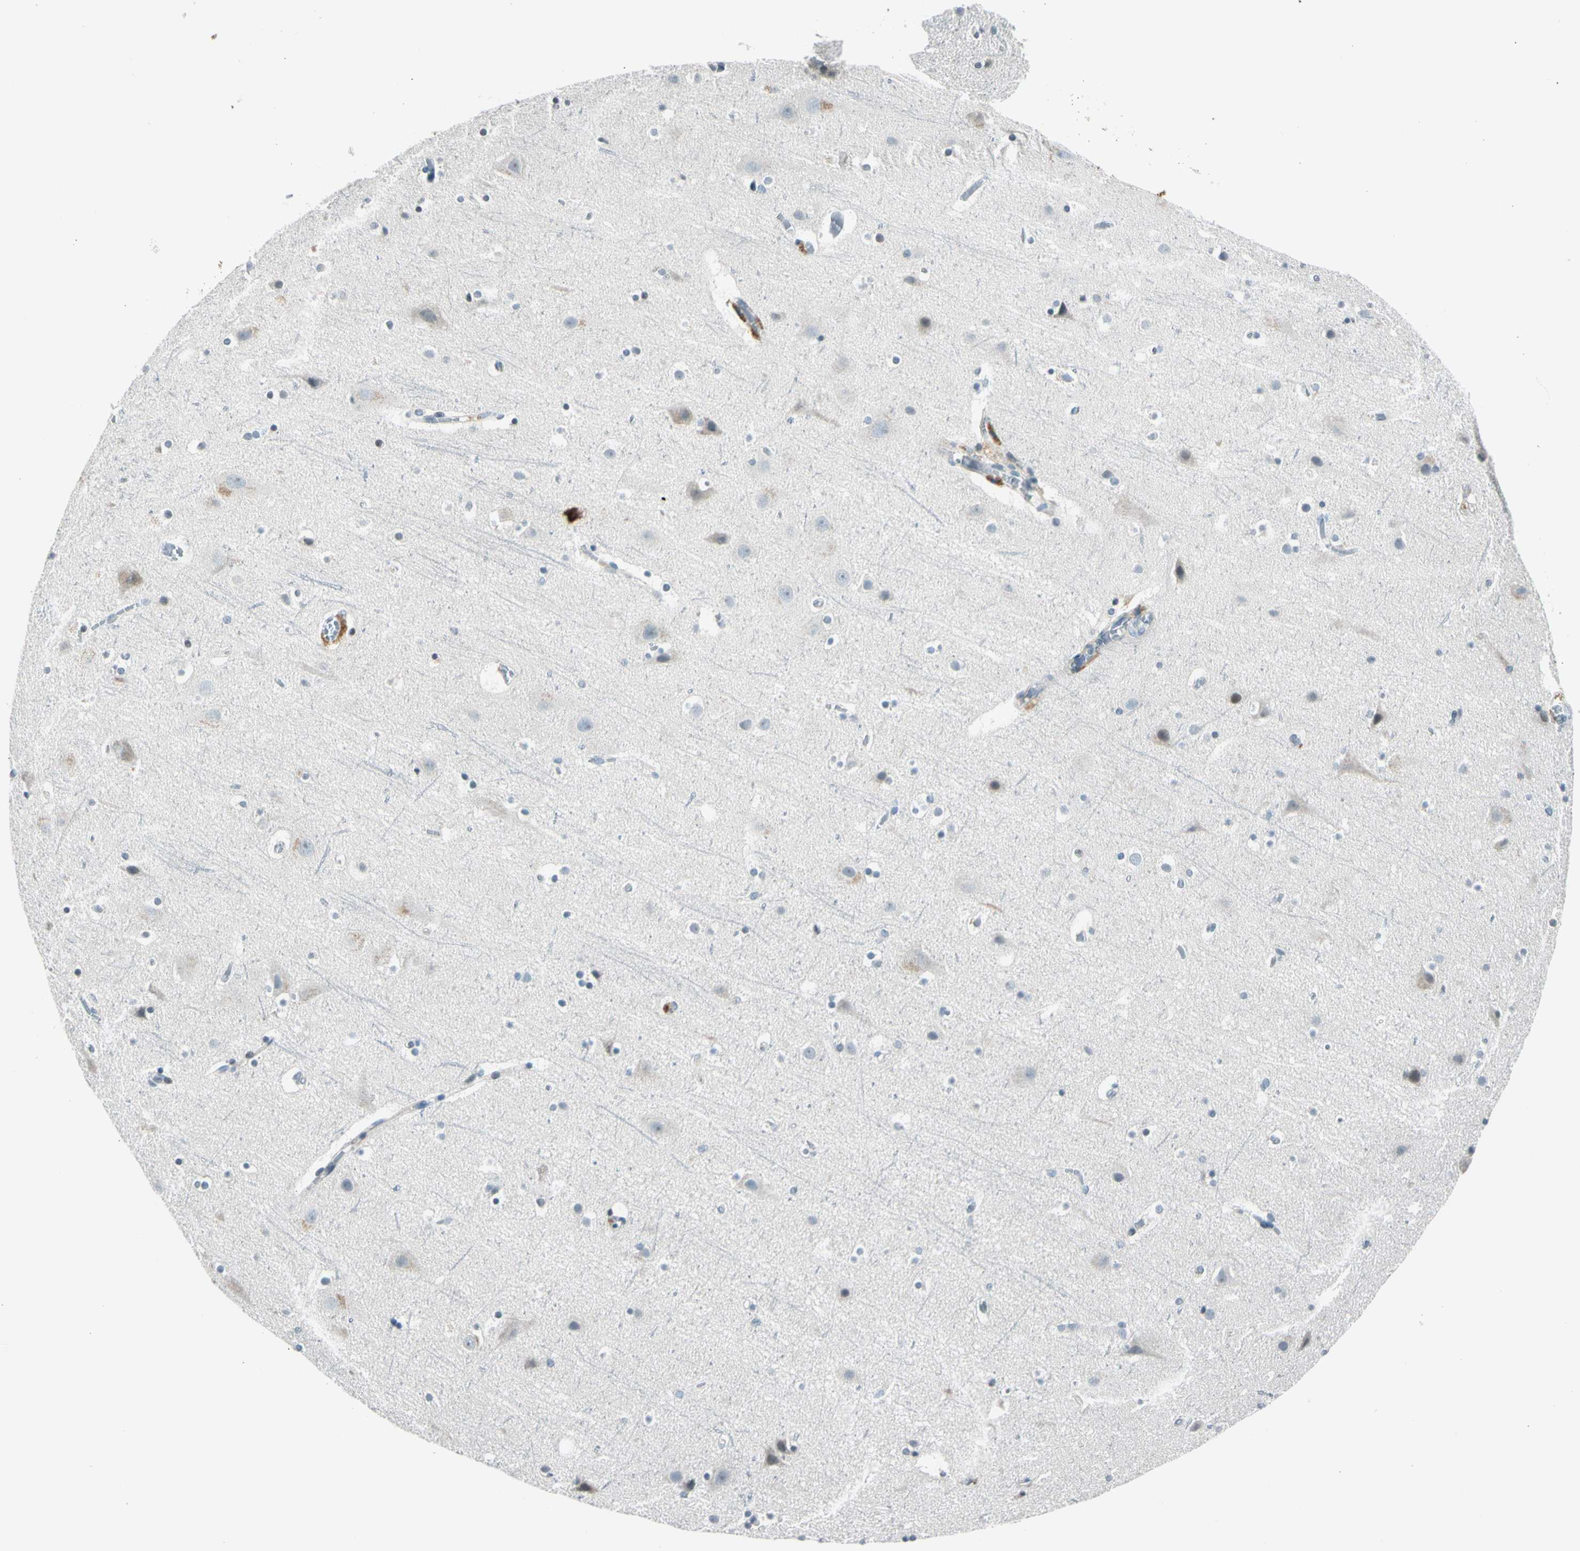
{"staining": {"intensity": "weak", "quantity": "25%-75%", "location": "cytoplasmic/membranous"}, "tissue": "cerebral cortex", "cell_type": "Endothelial cells", "image_type": "normal", "snomed": [{"axis": "morphology", "description": "Normal tissue, NOS"}, {"axis": "topography", "description": "Cerebral cortex"}], "caption": "Normal cerebral cortex demonstrates weak cytoplasmic/membranous positivity in approximately 25%-75% of endothelial cells.", "gene": "PDPN", "patient": {"sex": "male", "age": 45}}